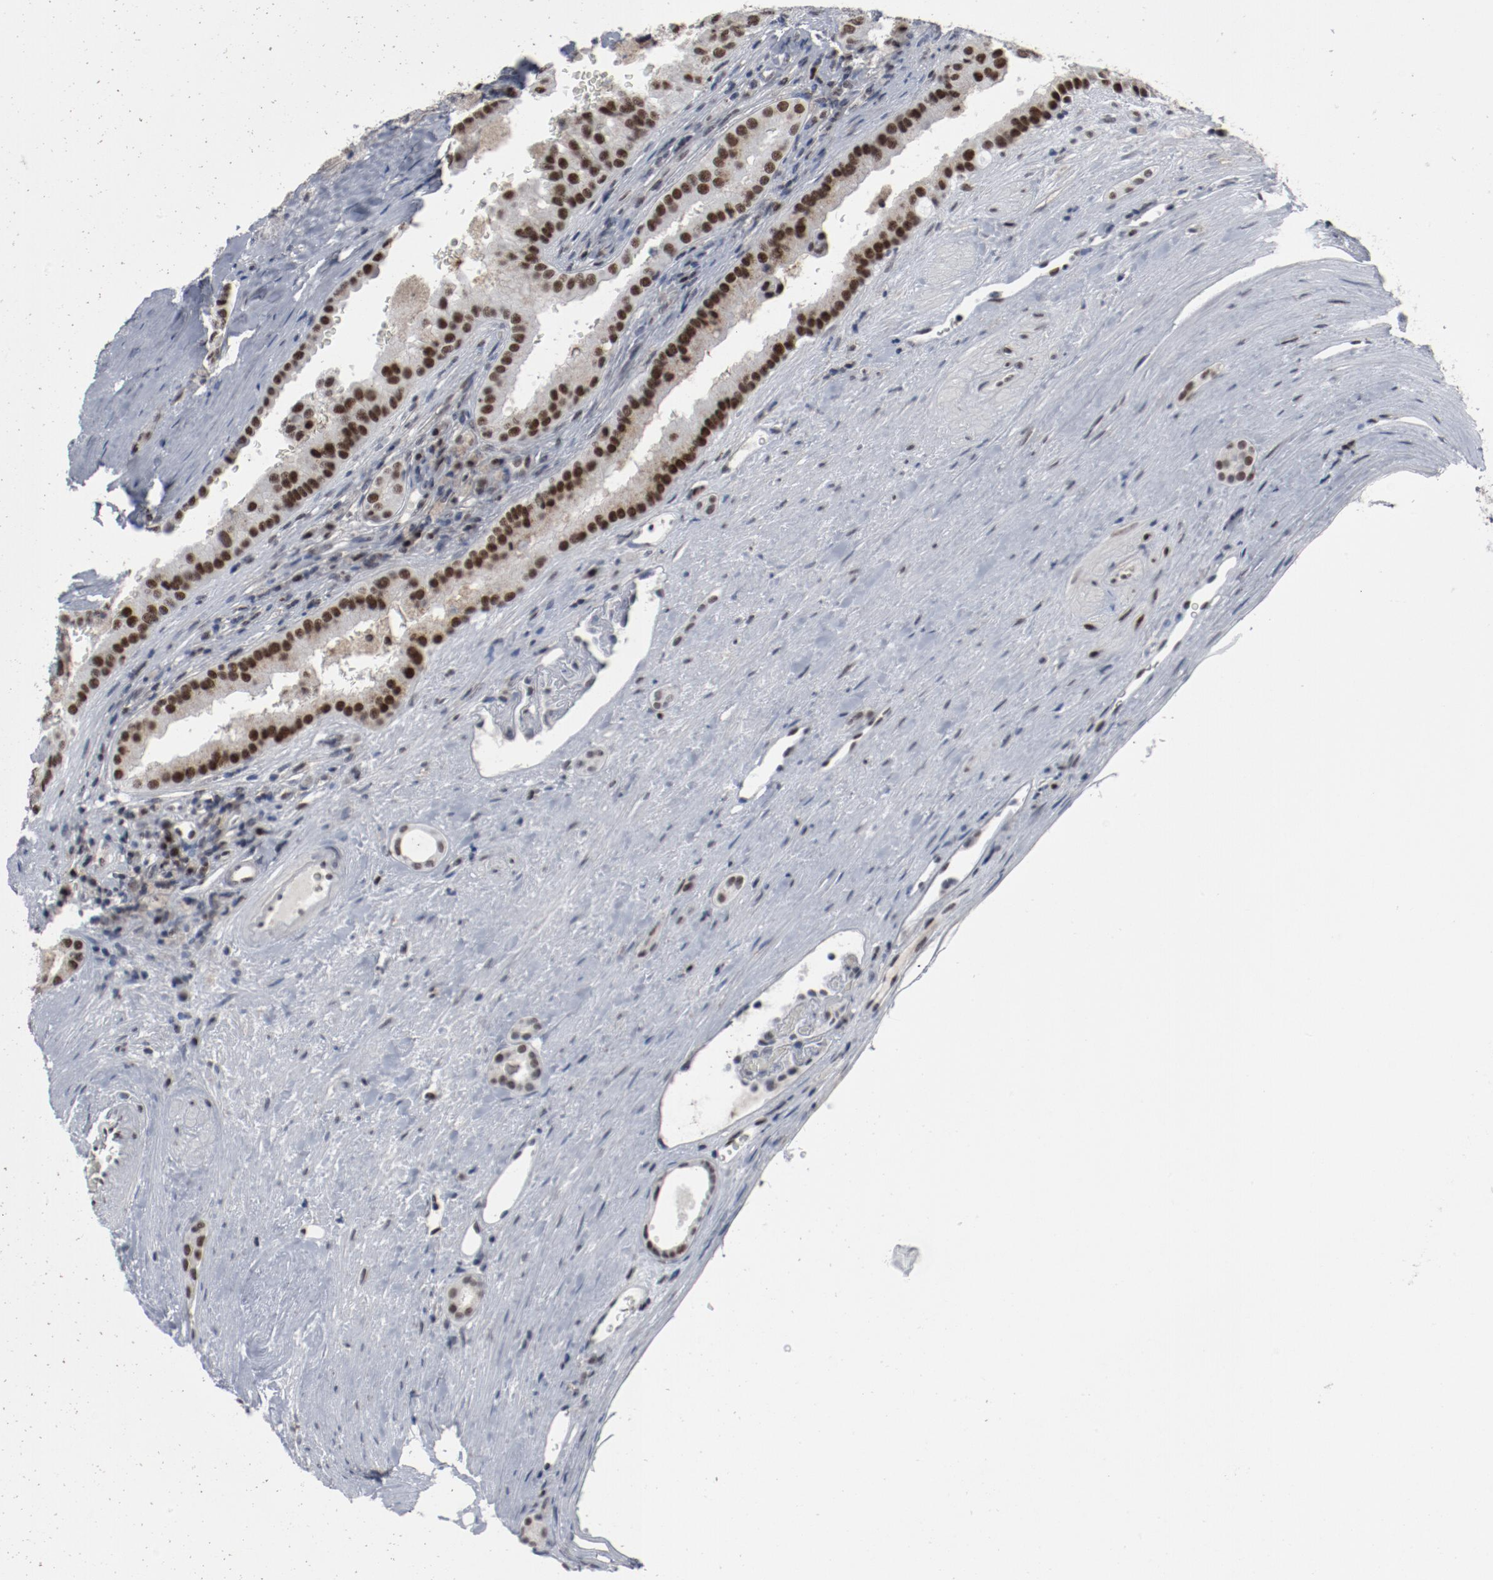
{"staining": {"intensity": "strong", "quantity": ">75%", "location": "nuclear"}, "tissue": "renal cancer", "cell_type": "Tumor cells", "image_type": "cancer", "snomed": [{"axis": "morphology", "description": "Adenocarcinoma, NOS"}, {"axis": "topography", "description": "Kidney"}], "caption": "Immunohistochemistry (IHC) (DAB) staining of human renal adenocarcinoma shows strong nuclear protein positivity in about >75% of tumor cells.", "gene": "JMJD6", "patient": {"sex": "male", "age": 61}}